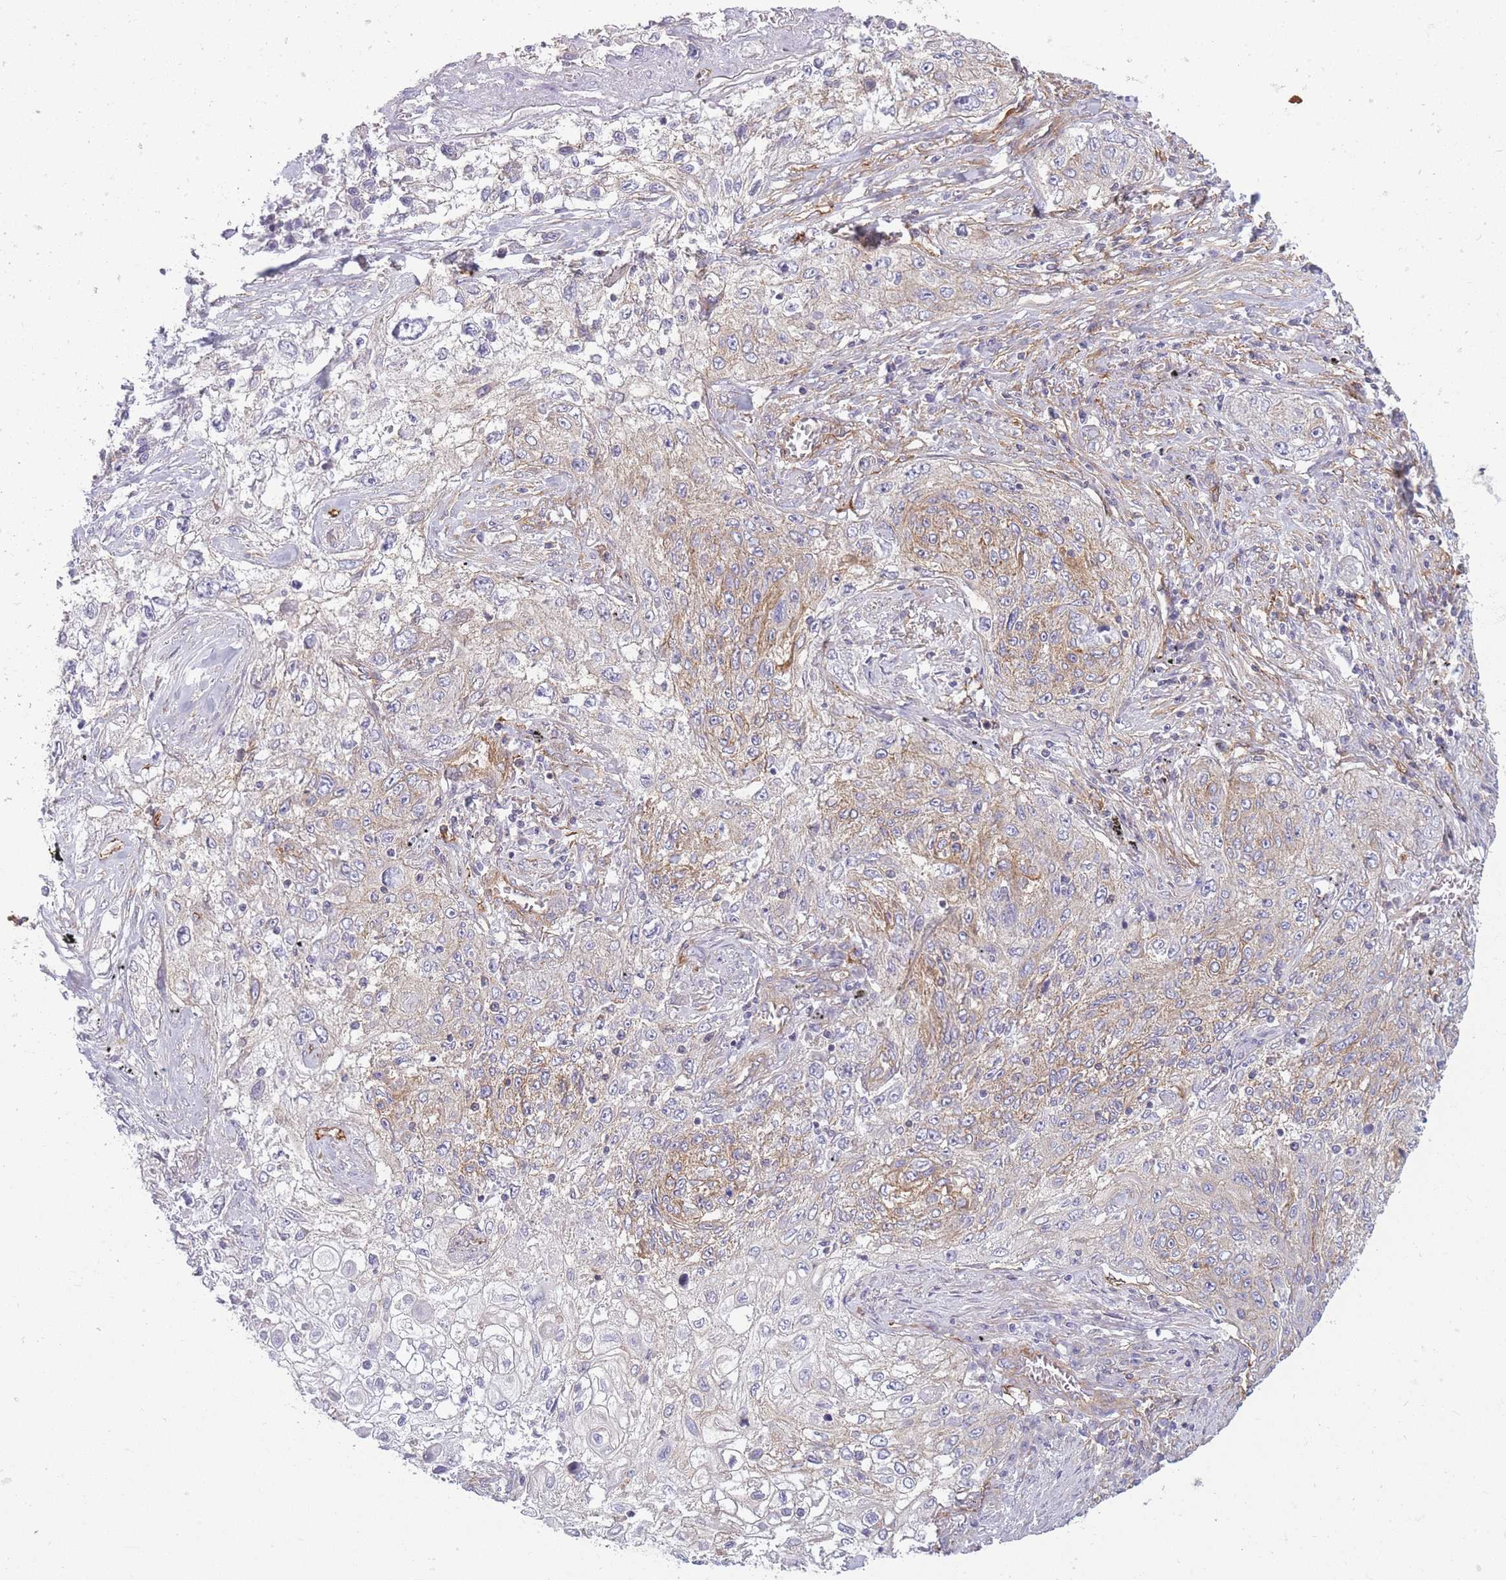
{"staining": {"intensity": "weak", "quantity": "<25%", "location": "cytoplasmic/membranous"}, "tissue": "lung cancer", "cell_type": "Tumor cells", "image_type": "cancer", "snomed": [{"axis": "morphology", "description": "Squamous cell carcinoma, NOS"}, {"axis": "topography", "description": "Lung"}], "caption": "Lung cancer (squamous cell carcinoma) was stained to show a protein in brown. There is no significant positivity in tumor cells.", "gene": "ADD1", "patient": {"sex": "female", "age": 69}}